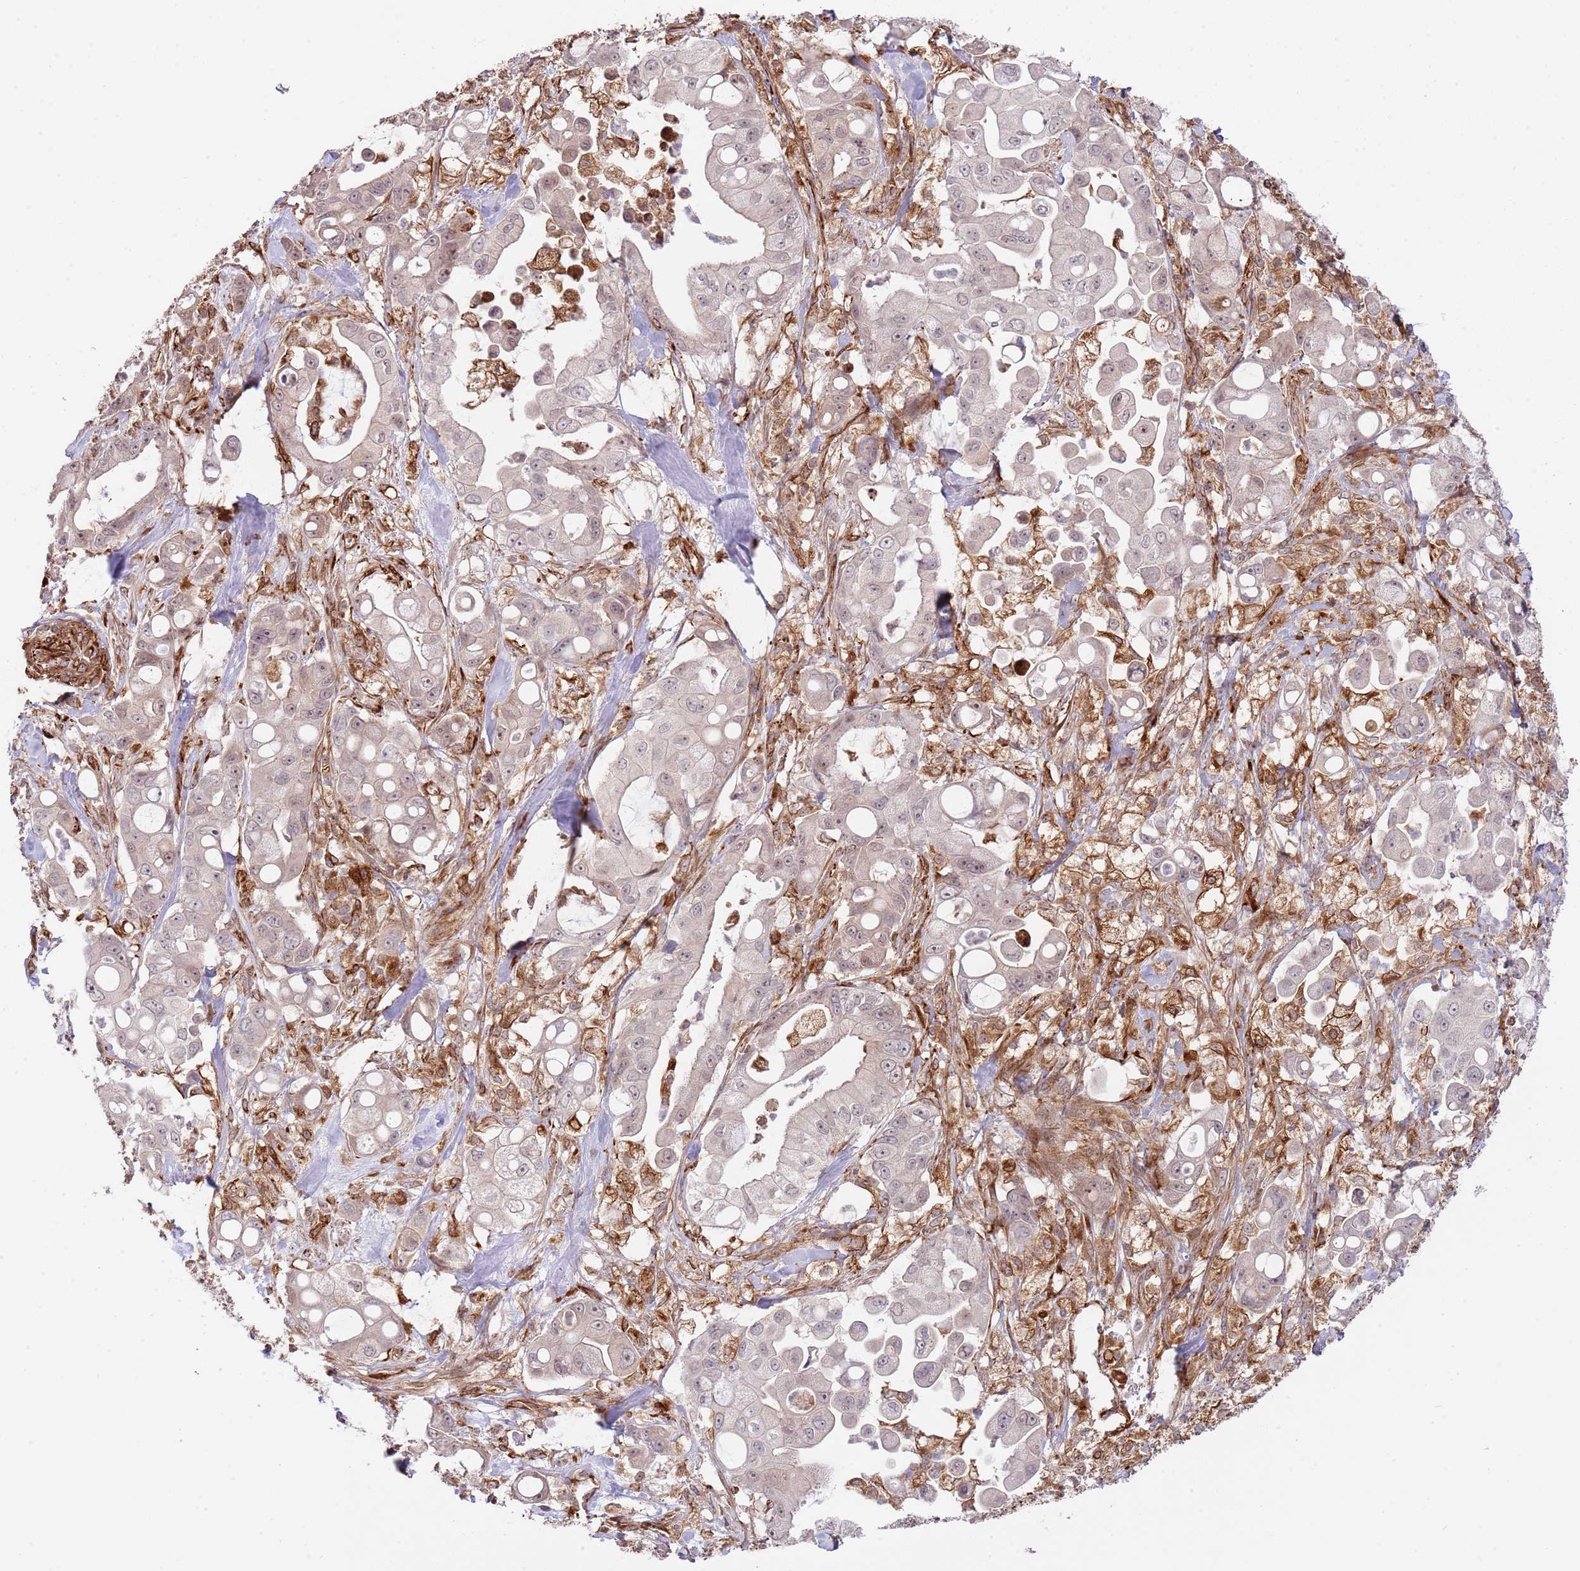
{"staining": {"intensity": "weak", "quantity": "<25%", "location": "cytoplasmic/membranous"}, "tissue": "pancreatic cancer", "cell_type": "Tumor cells", "image_type": "cancer", "snomed": [{"axis": "morphology", "description": "Adenocarcinoma, NOS"}, {"axis": "topography", "description": "Pancreas"}], "caption": "High power microscopy image of an immunohistochemistry (IHC) image of pancreatic adenocarcinoma, revealing no significant staining in tumor cells.", "gene": "NEK3", "patient": {"sex": "male", "age": 68}}